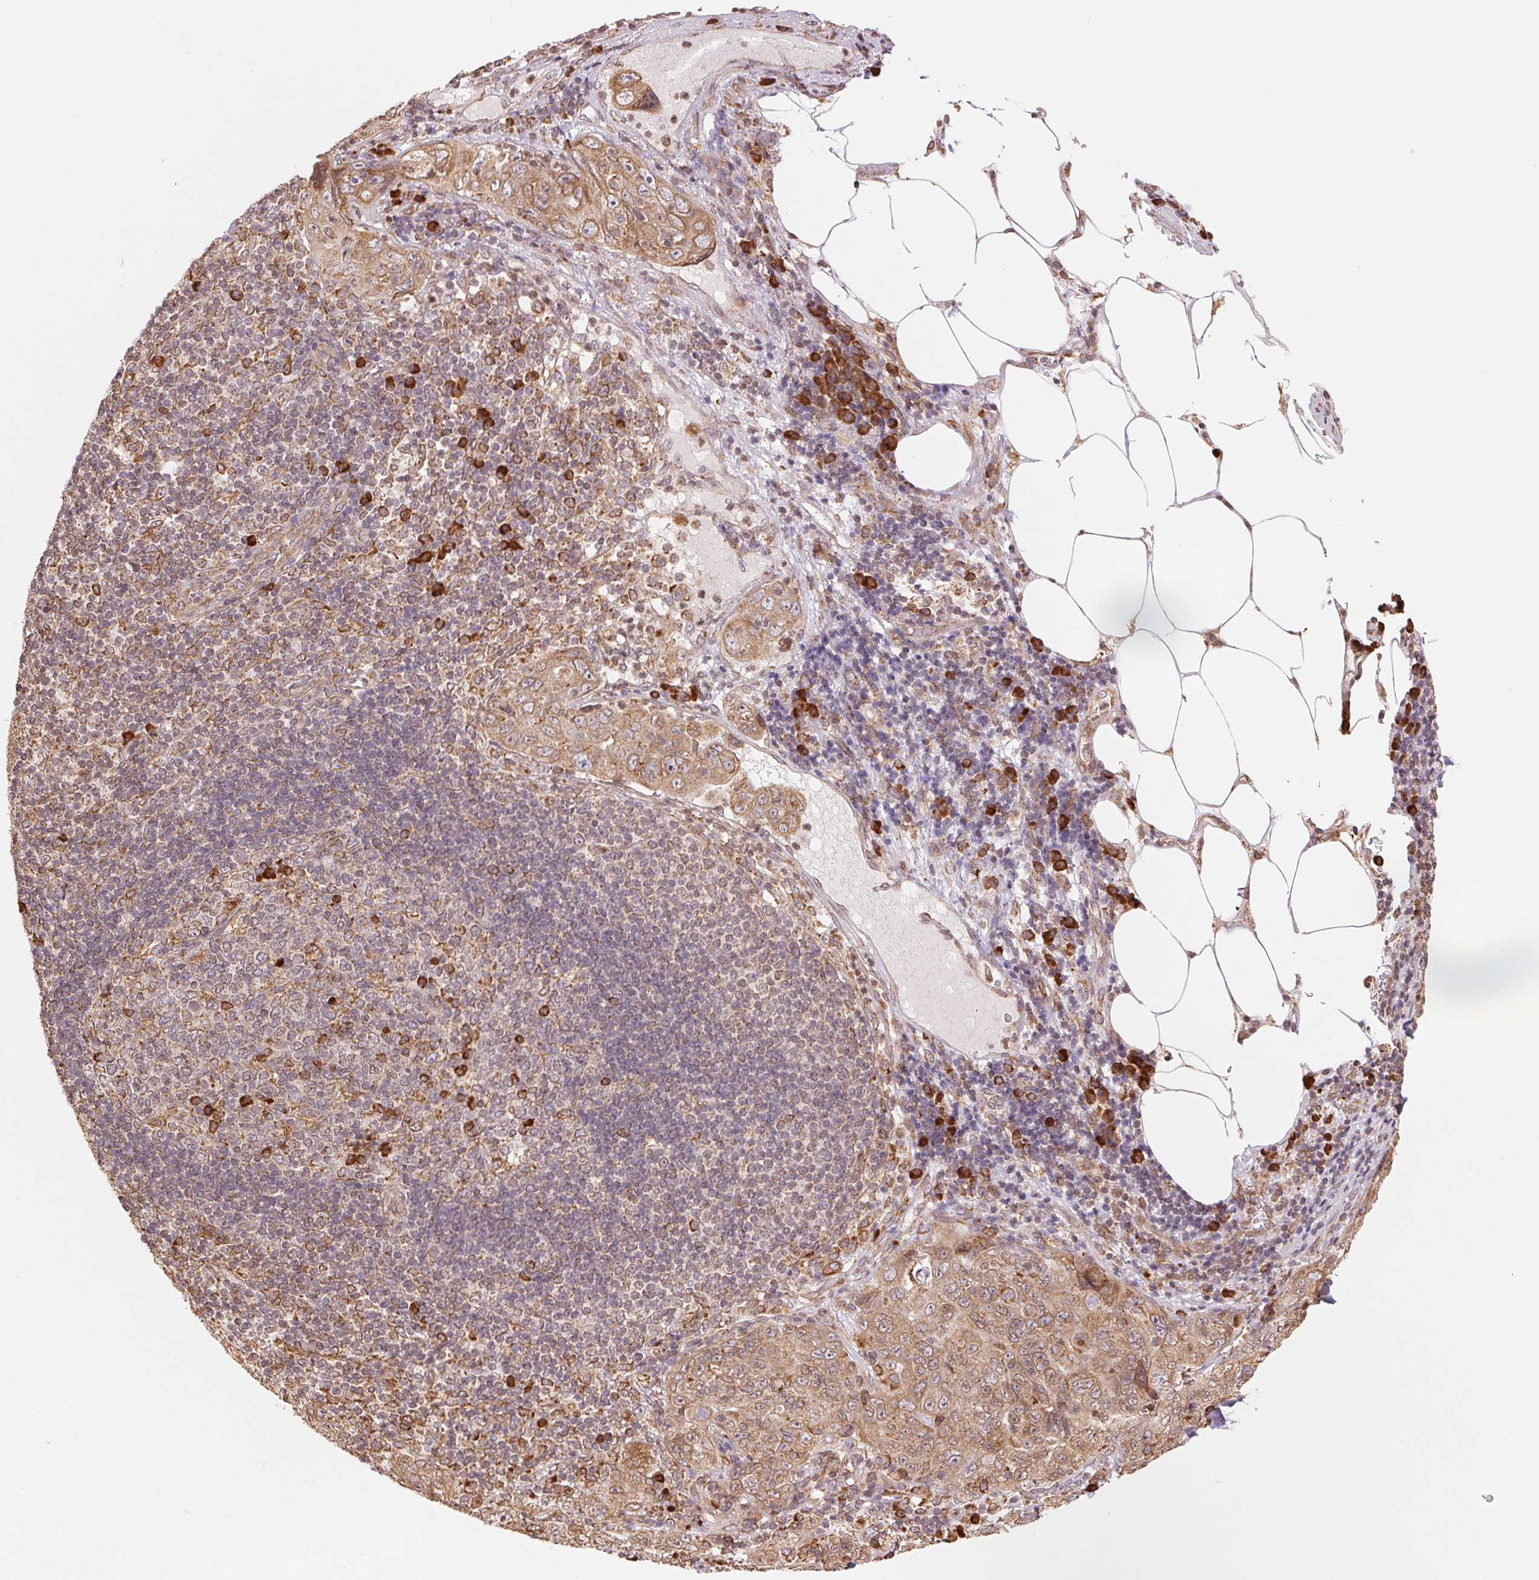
{"staining": {"intensity": "moderate", "quantity": ">75%", "location": "cytoplasmic/membranous"}, "tissue": "pancreatic cancer", "cell_type": "Tumor cells", "image_type": "cancer", "snomed": [{"axis": "morphology", "description": "Adenocarcinoma, NOS"}, {"axis": "topography", "description": "Pancreas"}], "caption": "This photomicrograph exhibits IHC staining of human pancreatic cancer (adenocarcinoma), with medium moderate cytoplasmic/membranous staining in about >75% of tumor cells.", "gene": "RPN1", "patient": {"sex": "male", "age": 68}}